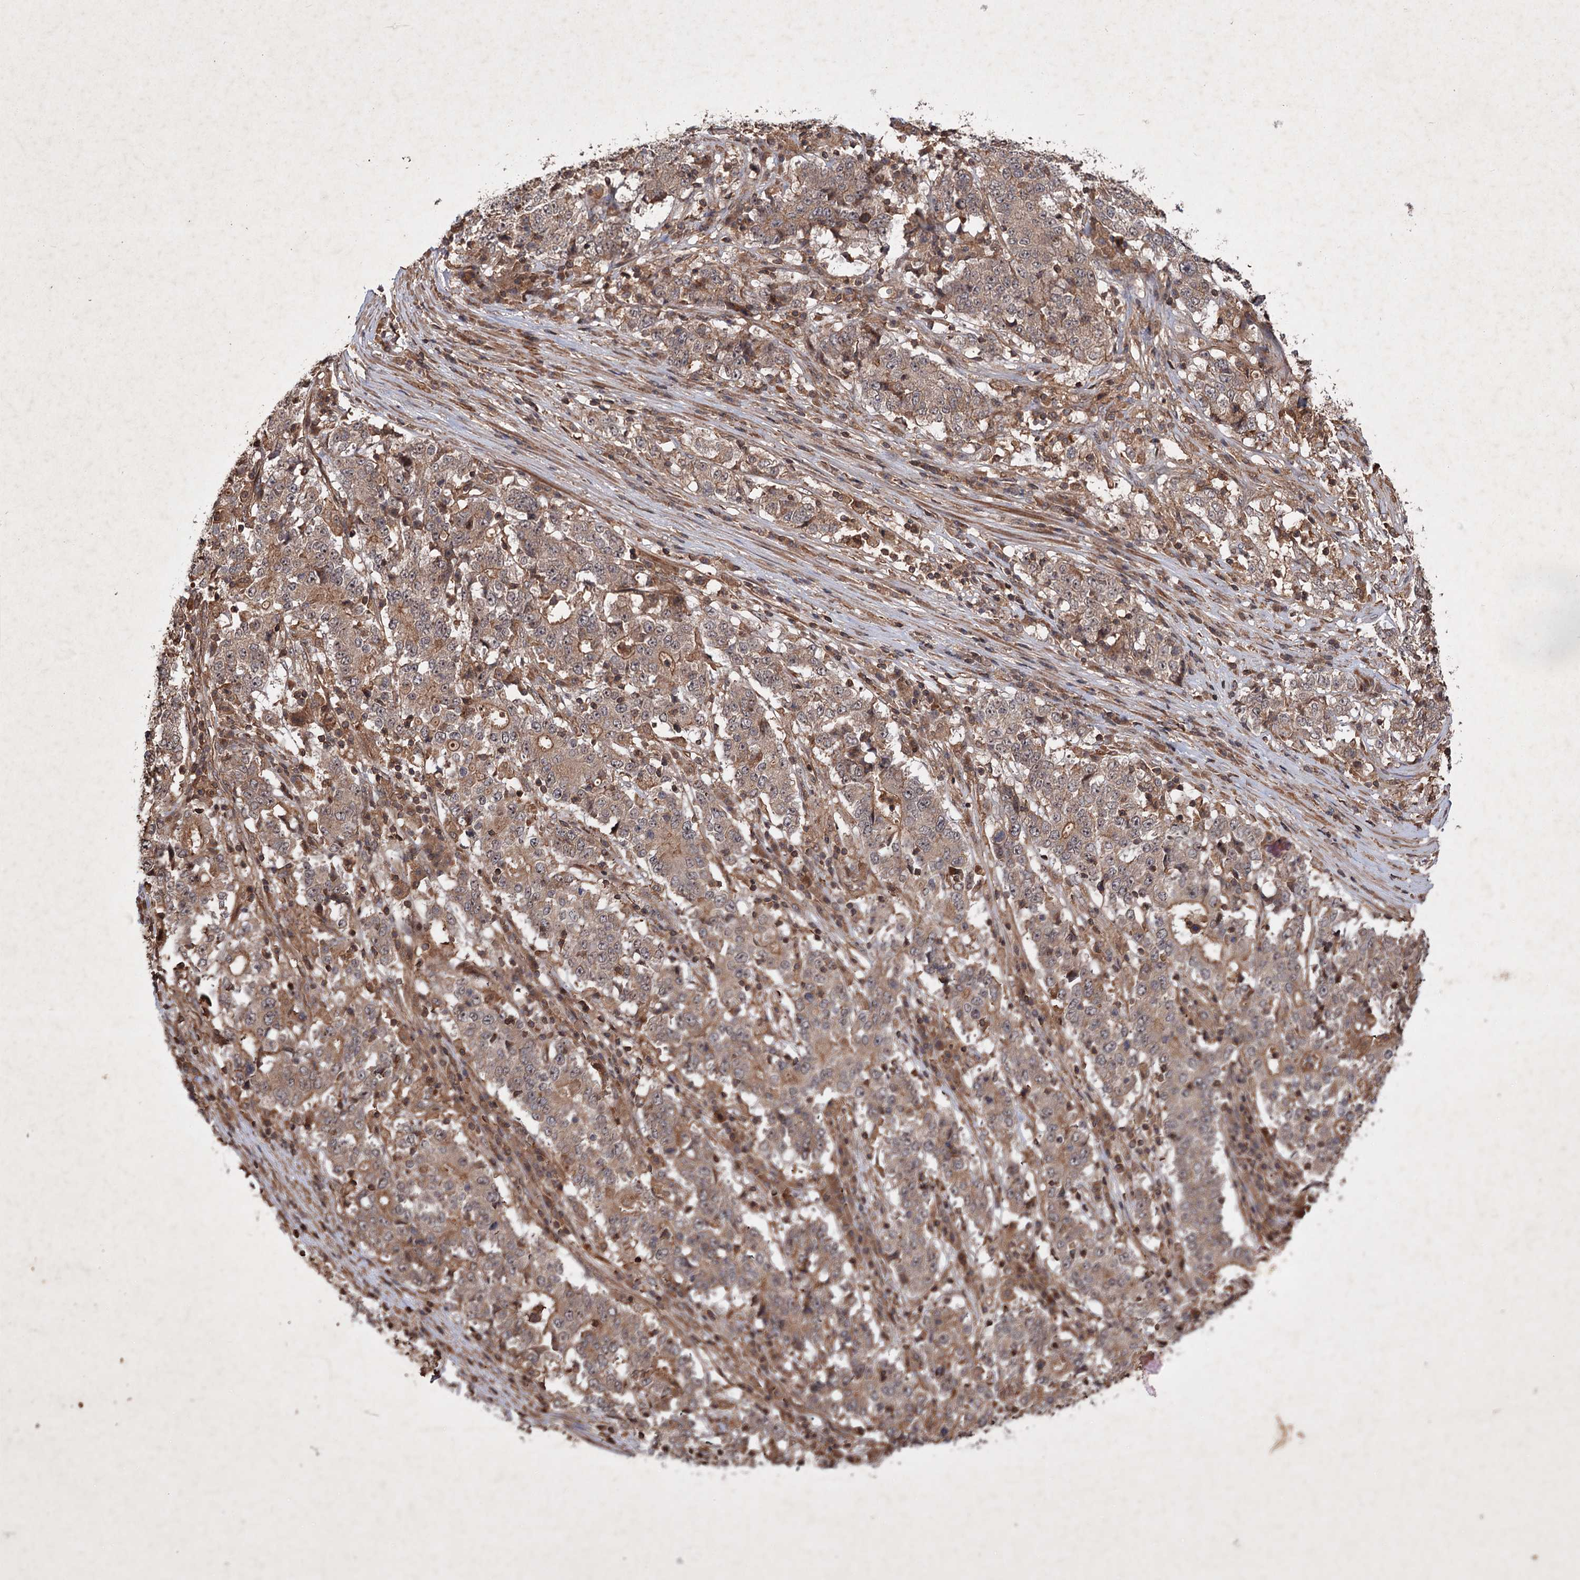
{"staining": {"intensity": "moderate", "quantity": ">75%", "location": "cytoplasmic/membranous"}, "tissue": "stomach cancer", "cell_type": "Tumor cells", "image_type": "cancer", "snomed": [{"axis": "morphology", "description": "Adenocarcinoma, NOS"}, {"axis": "topography", "description": "Stomach"}], "caption": "Immunohistochemical staining of adenocarcinoma (stomach) reveals medium levels of moderate cytoplasmic/membranous protein positivity in about >75% of tumor cells. (brown staining indicates protein expression, while blue staining denotes nuclei).", "gene": "ADK", "patient": {"sex": "male", "age": 59}}